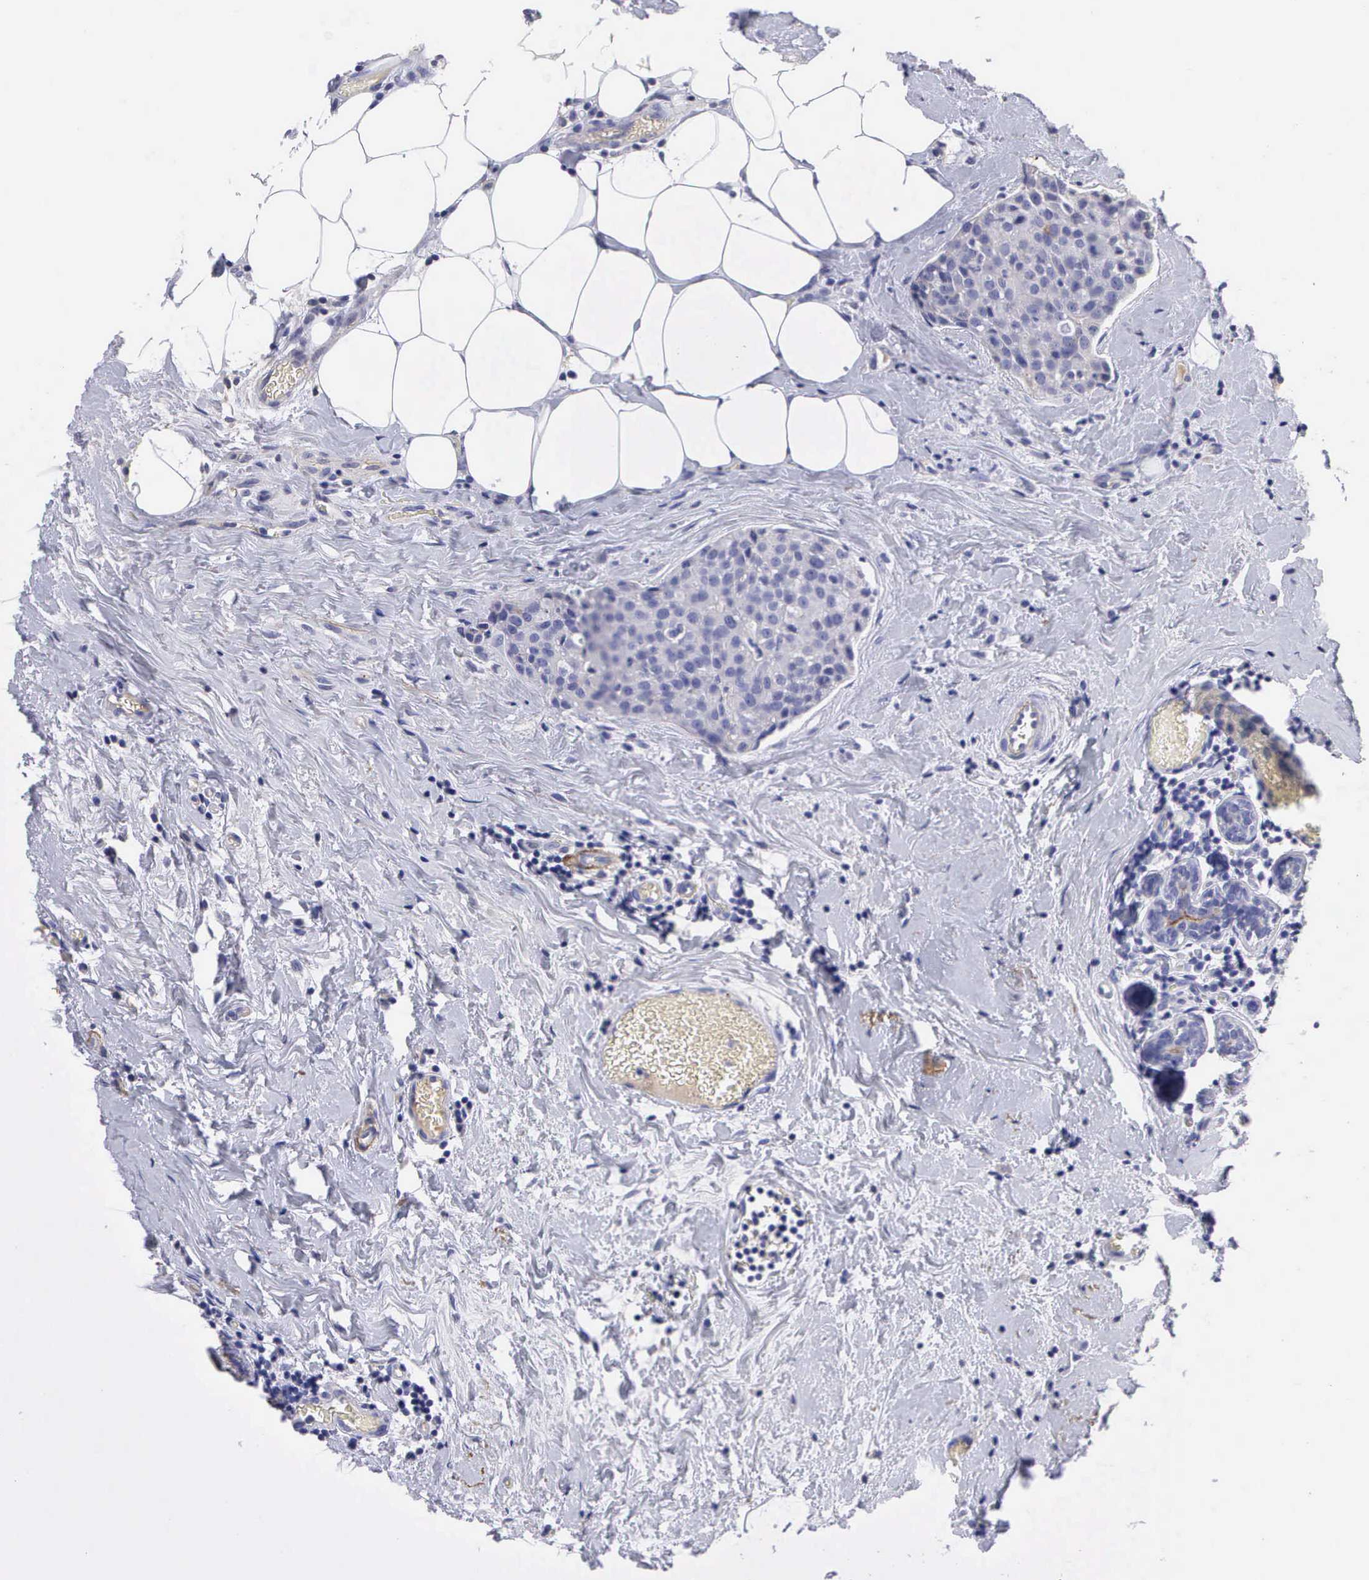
{"staining": {"intensity": "negative", "quantity": "none", "location": "none"}, "tissue": "breast cancer", "cell_type": "Tumor cells", "image_type": "cancer", "snomed": [{"axis": "morphology", "description": "Duct carcinoma"}, {"axis": "topography", "description": "Breast"}], "caption": "There is no significant staining in tumor cells of breast cancer. (DAB (3,3'-diaminobenzidine) IHC visualized using brightfield microscopy, high magnification).", "gene": "CLU", "patient": {"sex": "female", "age": 45}}